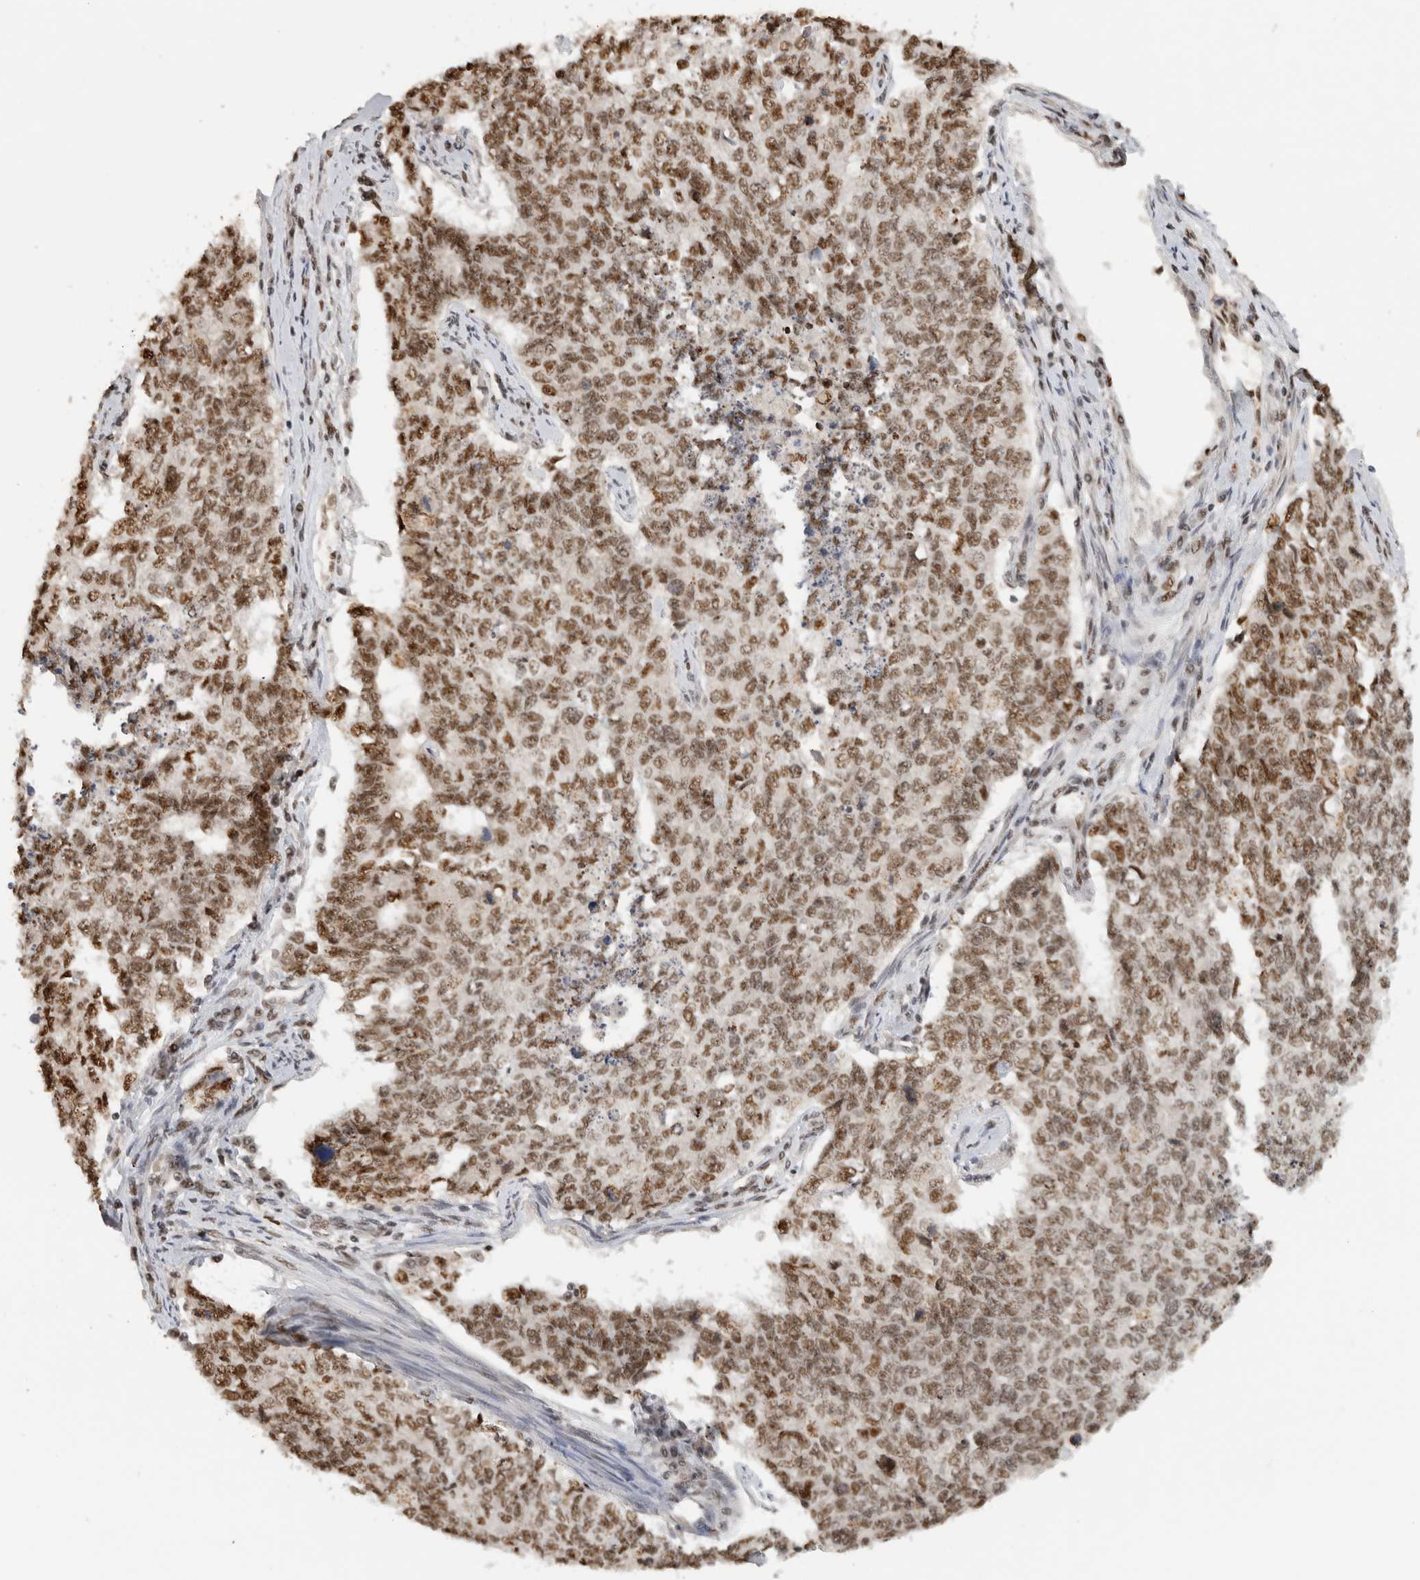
{"staining": {"intensity": "moderate", "quantity": ">75%", "location": "nuclear"}, "tissue": "cervical cancer", "cell_type": "Tumor cells", "image_type": "cancer", "snomed": [{"axis": "morphology", "description": "Squamous cell carcinoma, NOS"}, {"axis": "topography", "description": "Cervix"}], "caption": "Brown immunohistochemical staining in human cervical squamous cell carcinoma shows moderate nuclear positivity in approximately >75% of tumor cells. The protein is shown in brown color, while the nuclei are stained blue.", "gene": "EBNA1BP2", "patient": {"sex": "female", "age": 63}}